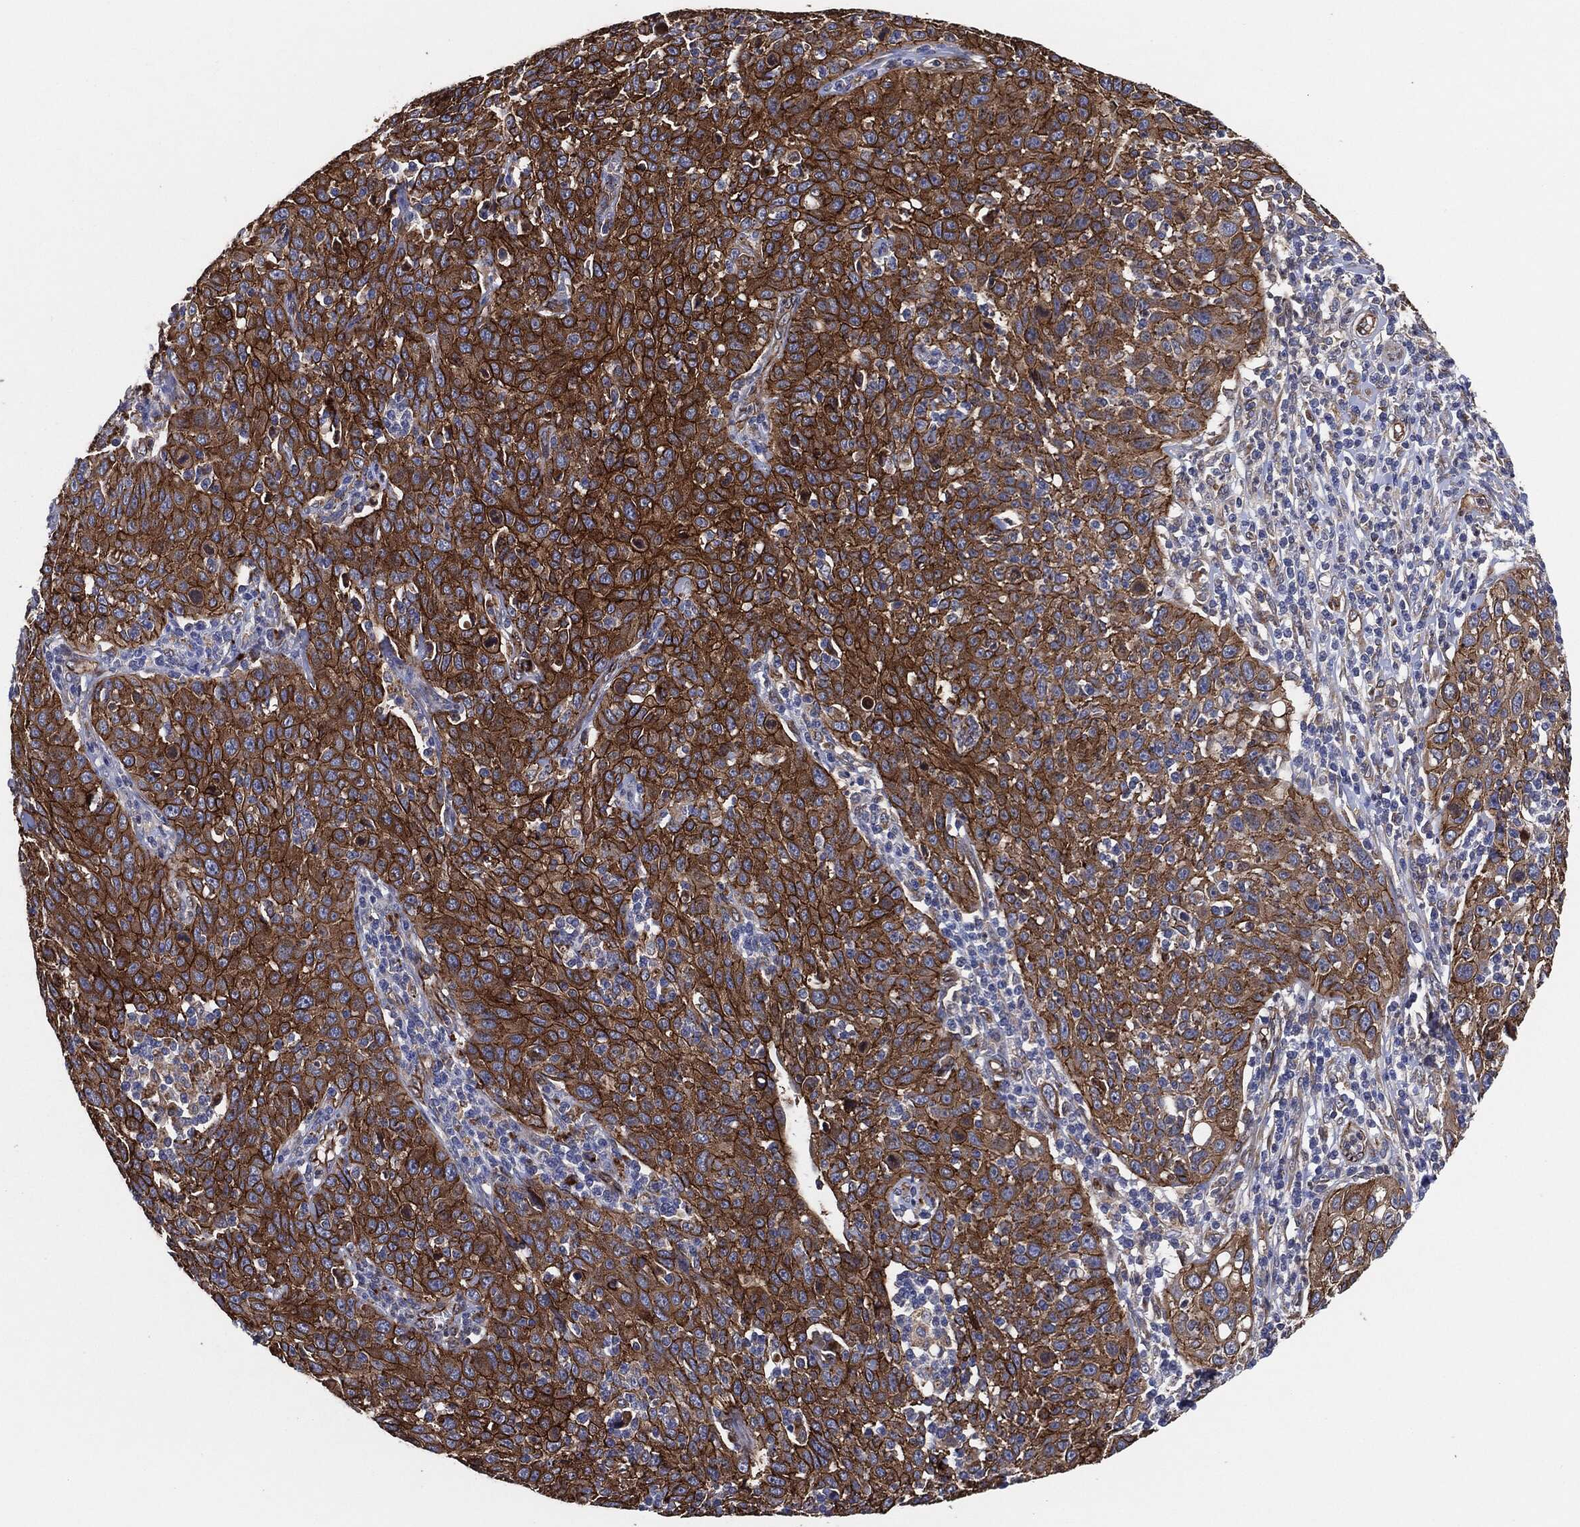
{"staining": {"intensity": "strong", "quantity": "25%-75%", "location": "cytoplasmic/membranous"}, "tissue": "cervical cancer", "cell_type": "Tumor cells", "image_type": "cancer", "snomed": [{"axis": "morphology", "description": "Squamous cell carcinoma, NOS"}, {"axis": "topography", "description": "Cervix"}], "caption": "About 25%-75% of tumor cells in squamous cell carcinoma (cervical) display strong cytoplasmic/membranous protein expression as visualized by brown immunohistochemical staining.", "gene": "CTNNA1", "patient": {"sex": "female", "age": 26}}